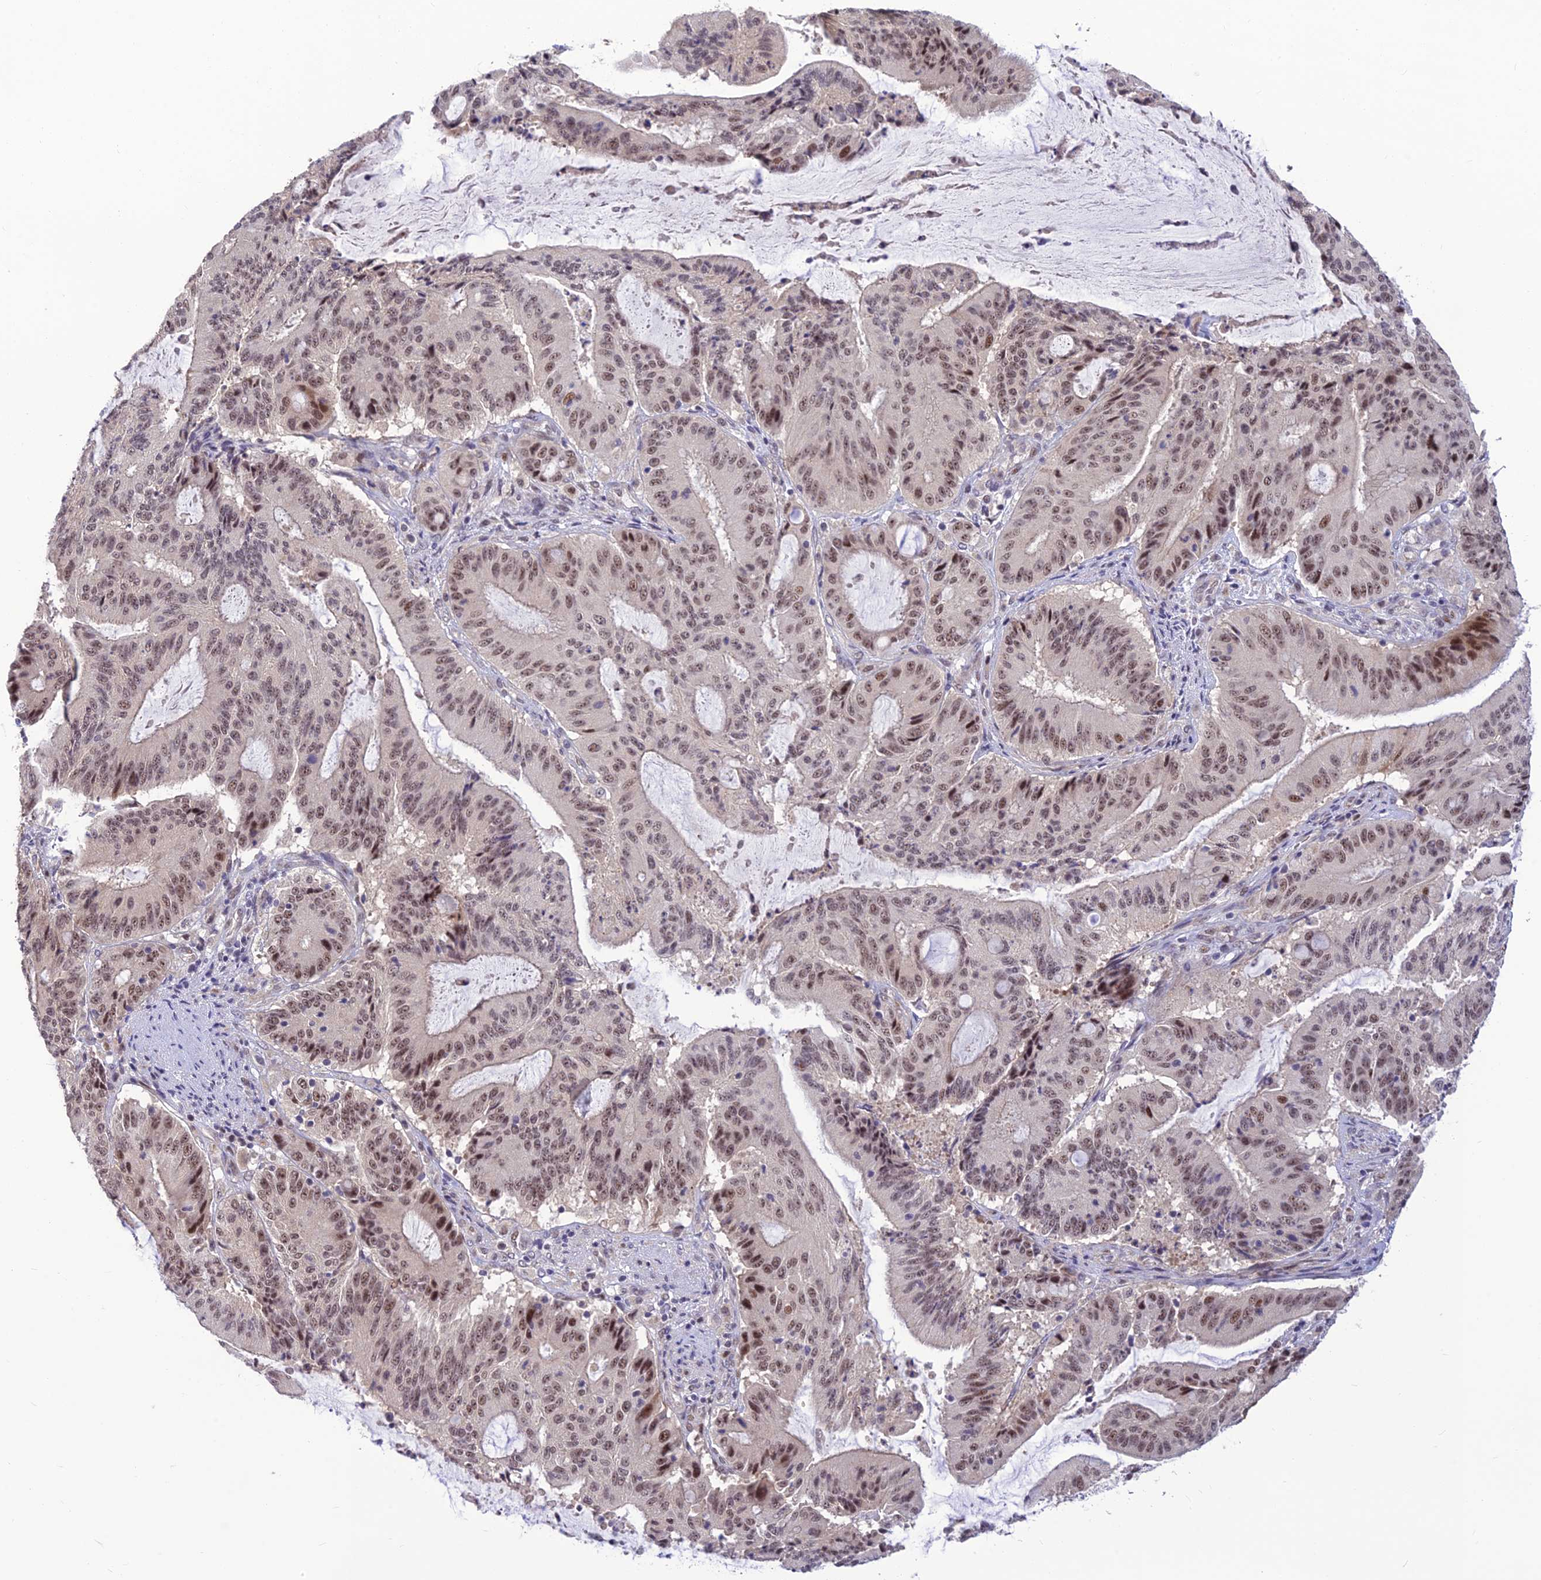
{"staining": {"intensity": "moderate", "quantity": "25%-75%", "location": "nuclear"}, "tissue": "liver cancer", "cell_type": "Tumor cells", "image_type": "cancer", "snomed": [{"axis": "morphology", "description": "Normal tissue, NOS"}, {"axis": "morphology", "description": "Cholangiocarcinoma"}, {"axis": "topography", "description": "Liver"}, {"axis": "topography", "description": "Peripheral nerve tissue"}], "caption": "Approximately 25%-75% of tumor cells in human cholangiocarcinoma (liver) exhibit moderate nuclear protein positivity as visualized by brown immunohistochemical staining.", "gene": "ASPDH", "patient": {"sex": "female", "age": 73}}